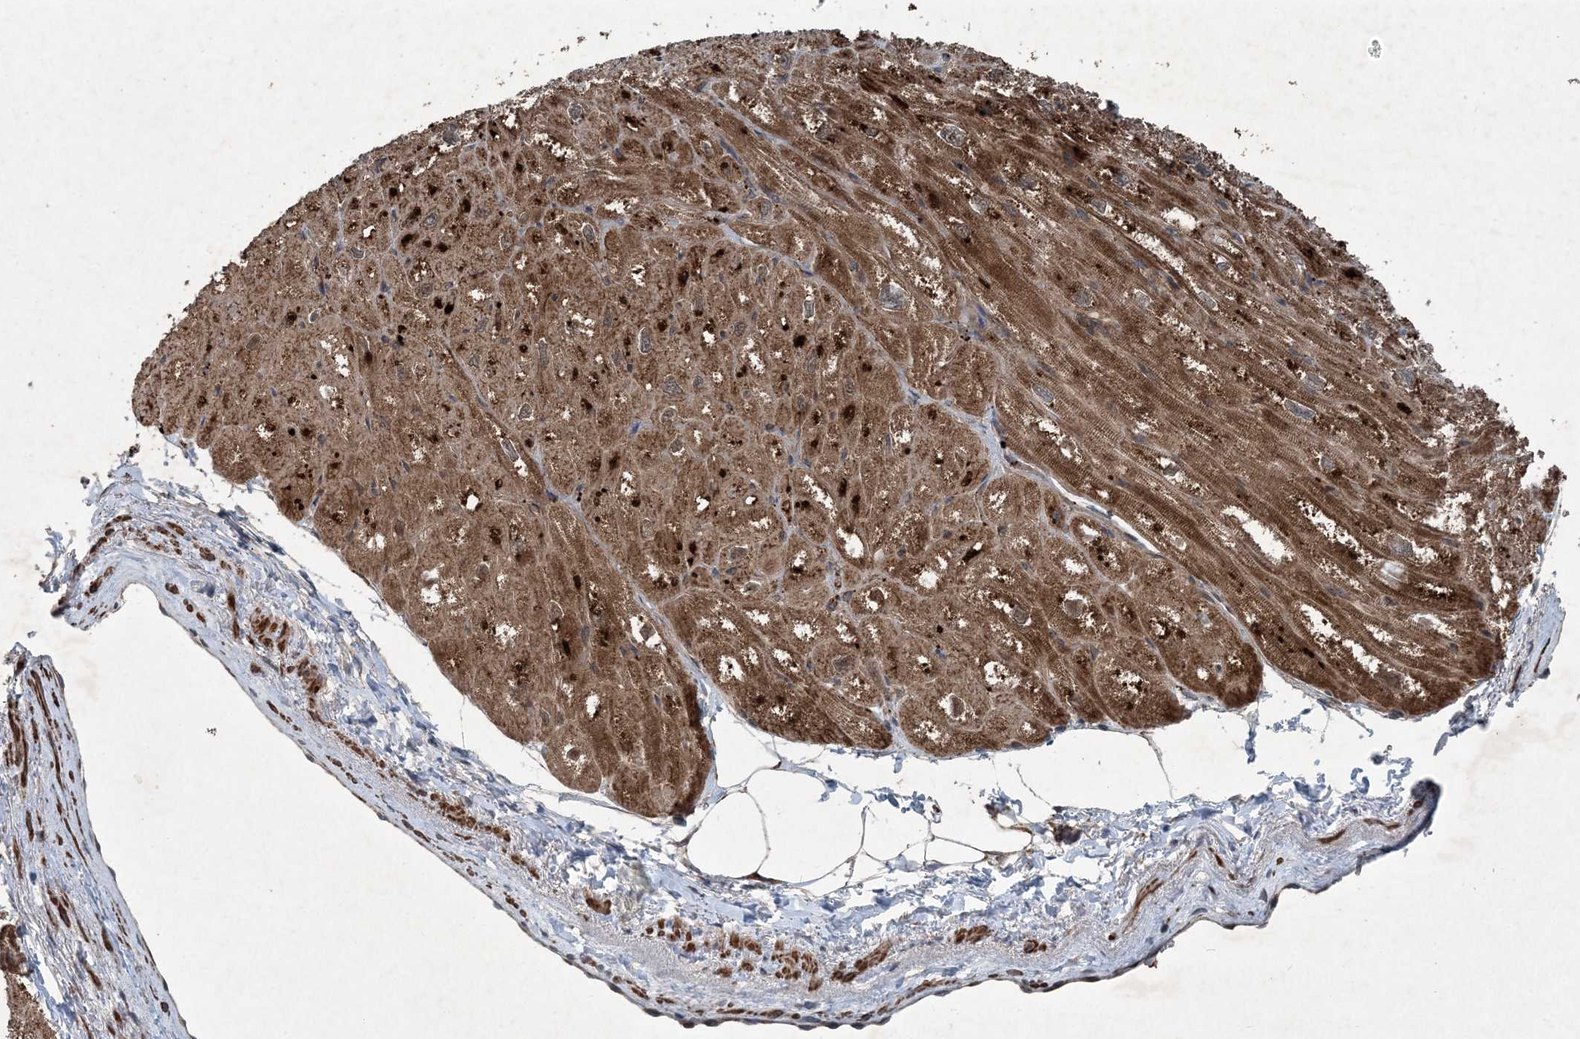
{"staining": {"intensity": "strong", "quantity": ">75%", "location": "cytoplasmic/membranous"}, "tissue": "heart muscle", "cell_type": "Cardiomyocytes", "image_type": "normal", "snomed": [{"axis": "morphology", "description": "Normal tissue, NOS"}, {"axis": "topography", "description": "Heart"}], "caption": "Strong cytoplasmic/membranous protein positivity is identified in about >75% of cardiomyocytes in heart muscle. The staining was performed using DAB to visualize the protein expression in brown, while the nuclei were stained in blue with hematoxylin (Magnification: 20x).", "gene": "NDUFA2", "patient": {"sex": "male", "age": 50}}